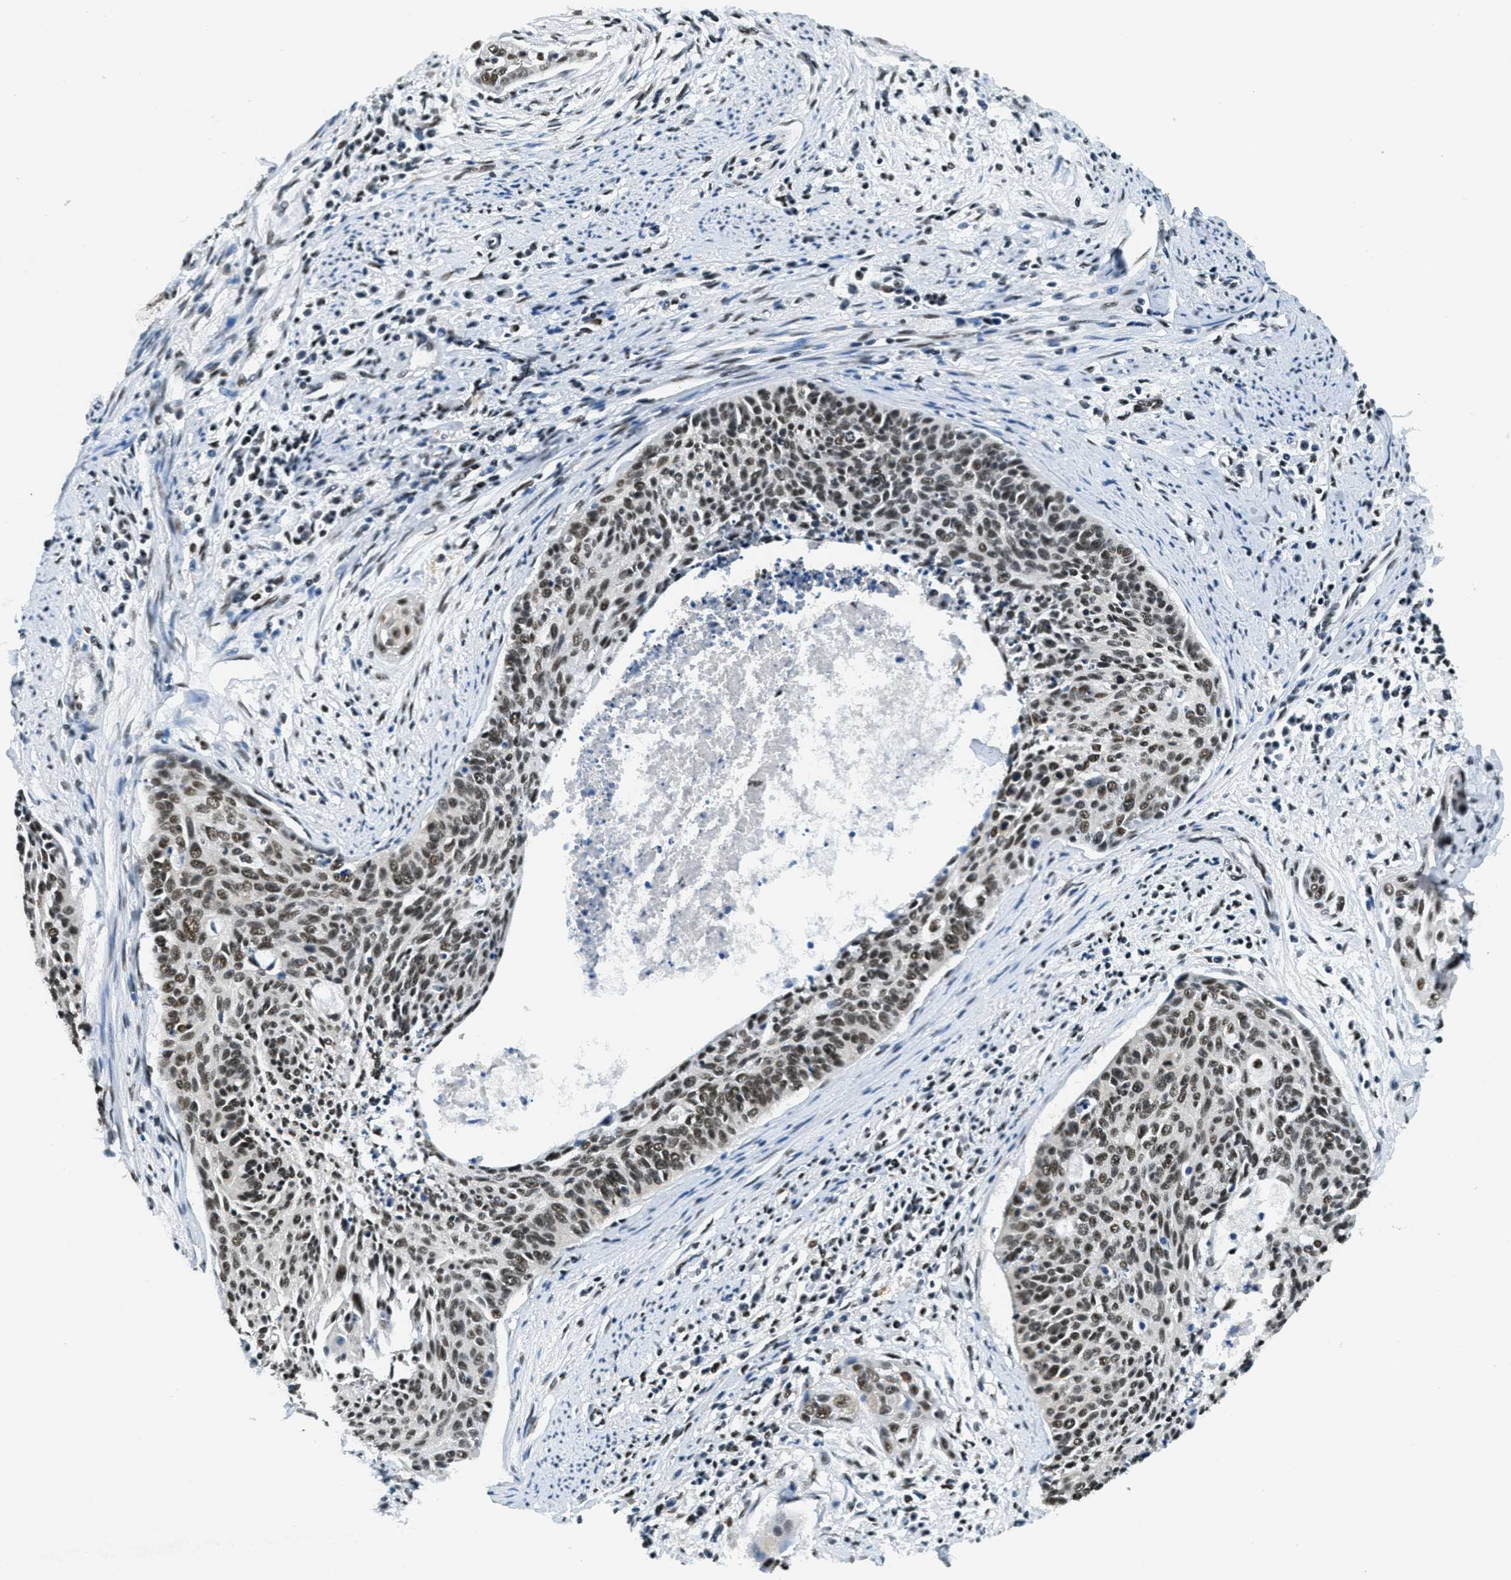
{"staining": {"intensity": "moderate", "quantity": ">75%", "location": "nuclear"}, "tissue": "cervical cancer", "cell_type": "Tumor cells", "image_type": "cancer", "snomed": [{"axis": "morphology", "description": "Squamous cell carcinoma, NOS"}, {"axis": "topography", "description": "Cervix"}], "caption": "Immunohistochemical staining of human cervical cancer (squamous cell carcinoma) exhibits medium levels of moderate nuclear staining in approximately >75% of tumor cells.", "gene": "SSB", "patient": {"sex": "female", "age": 55}}